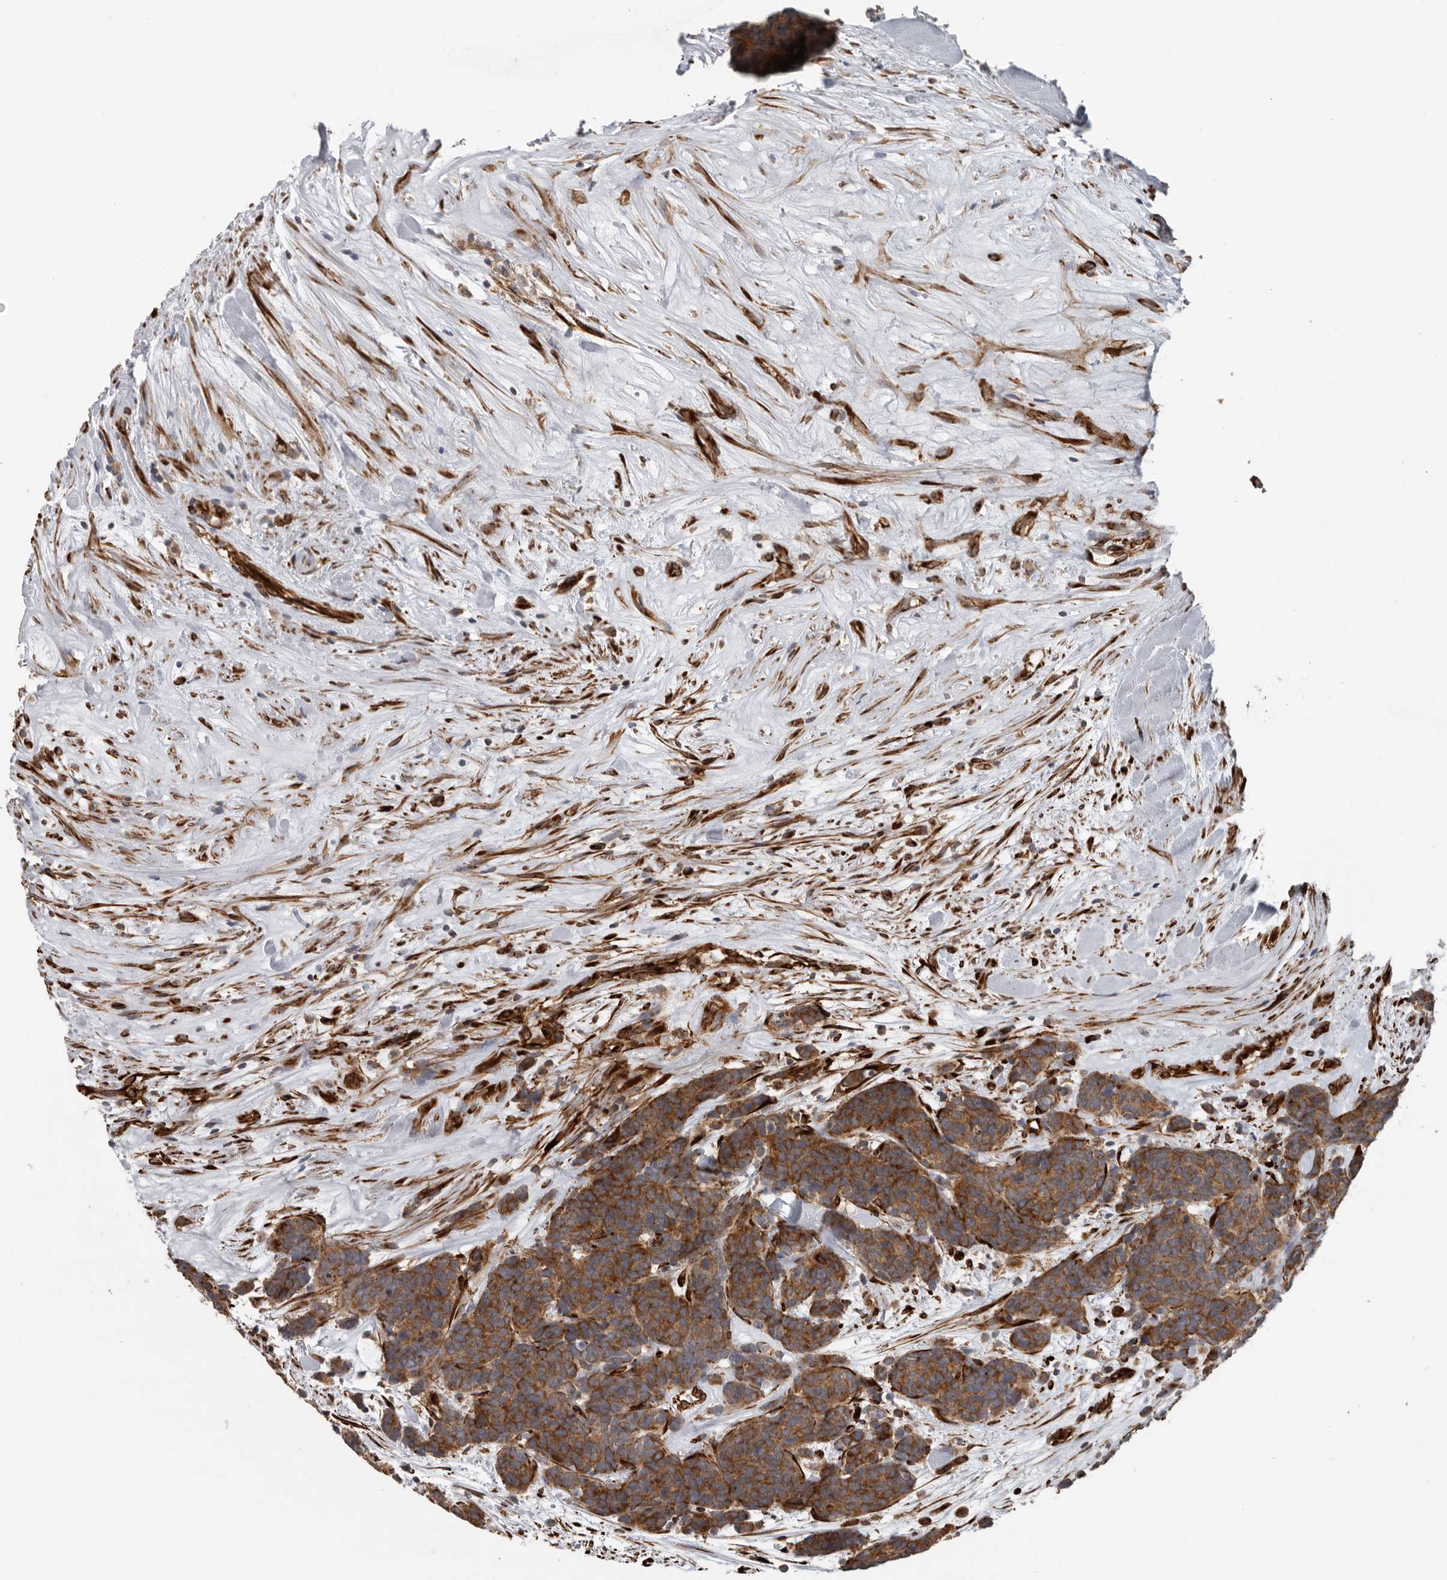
{"staining": {"intensity": "strong", "quantity": ">75%", "location": "cytoplasmic/membranous"}, "tissue": "carcinoid", "cell_type": "Tumor cells", "image_type": "cancer", "snomed": [{"axis": "morphology", "description": "Carcinoma, NOS"}, {"axis": "morphology", "description": "Carcinoid, malignant, NOS"}, {"axis": "topography", "description": "Urinary bladder"}], "caption": "Carcinoid was stained to show a protein in brown. There is high levels of strong cytoplasmic/membranous positivity in about >75% of tumor cells.", "gene": "CEP350", "patient": {"sex": "male", "age": 57}}